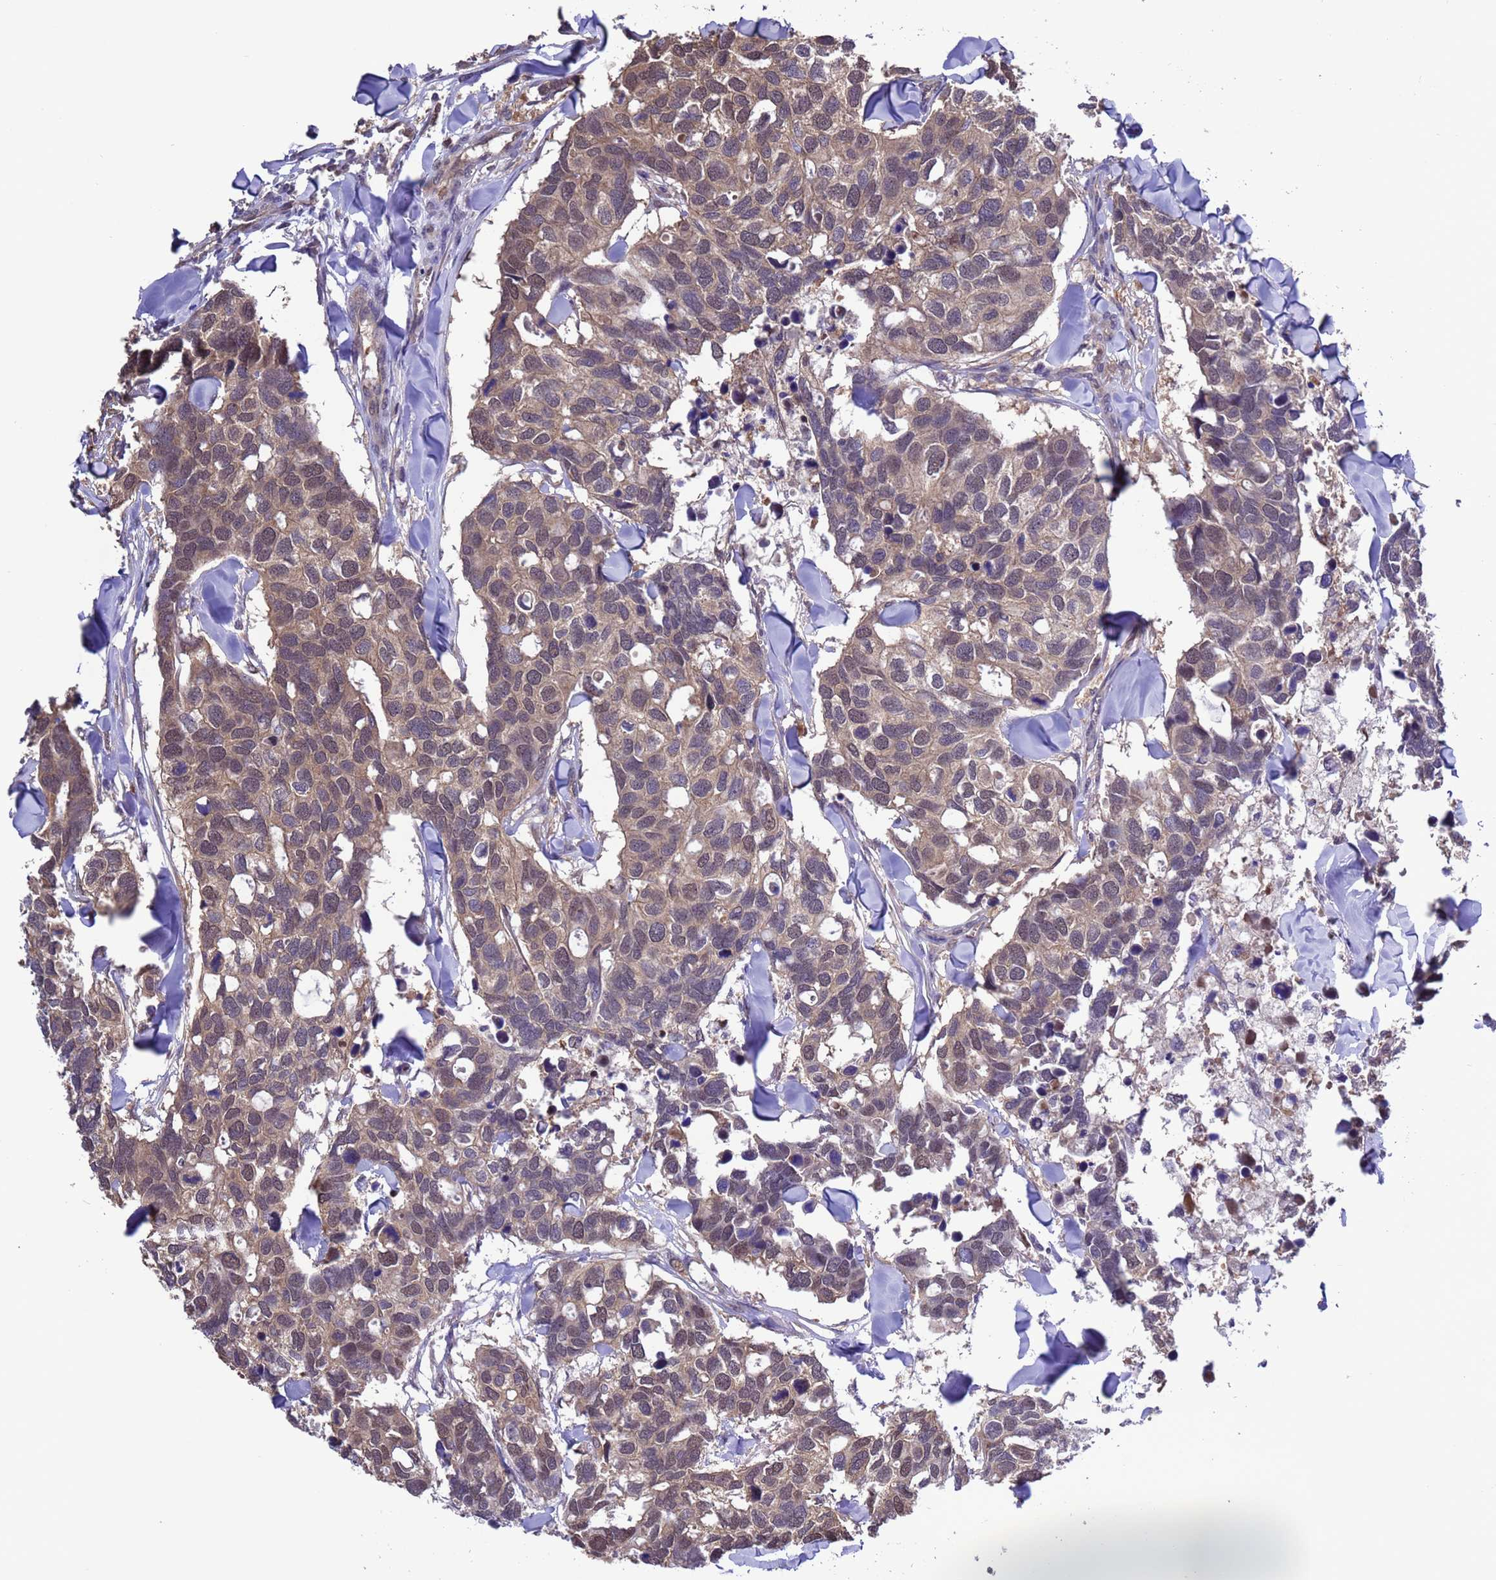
{"staining": {"intensity": "weak", "quantity": ">75%", "location": "cytoplasmic/membranous,nuclear"}, "tissue": "breast cancer", "cell_type": "Tumor cells", "image_type": "cancer", "snomed": [{"axis": "morphology", "description": "Duct carcinoma"}, {"axis": "topography", "description": "Breast"}], "caption": "Breast cancer (invasive ductal carcinoma) stained with a protein marker displays weak staining in tumor cells.", "gene": "ZFP69B", "patient": {"sex": "female", "age": 83}}